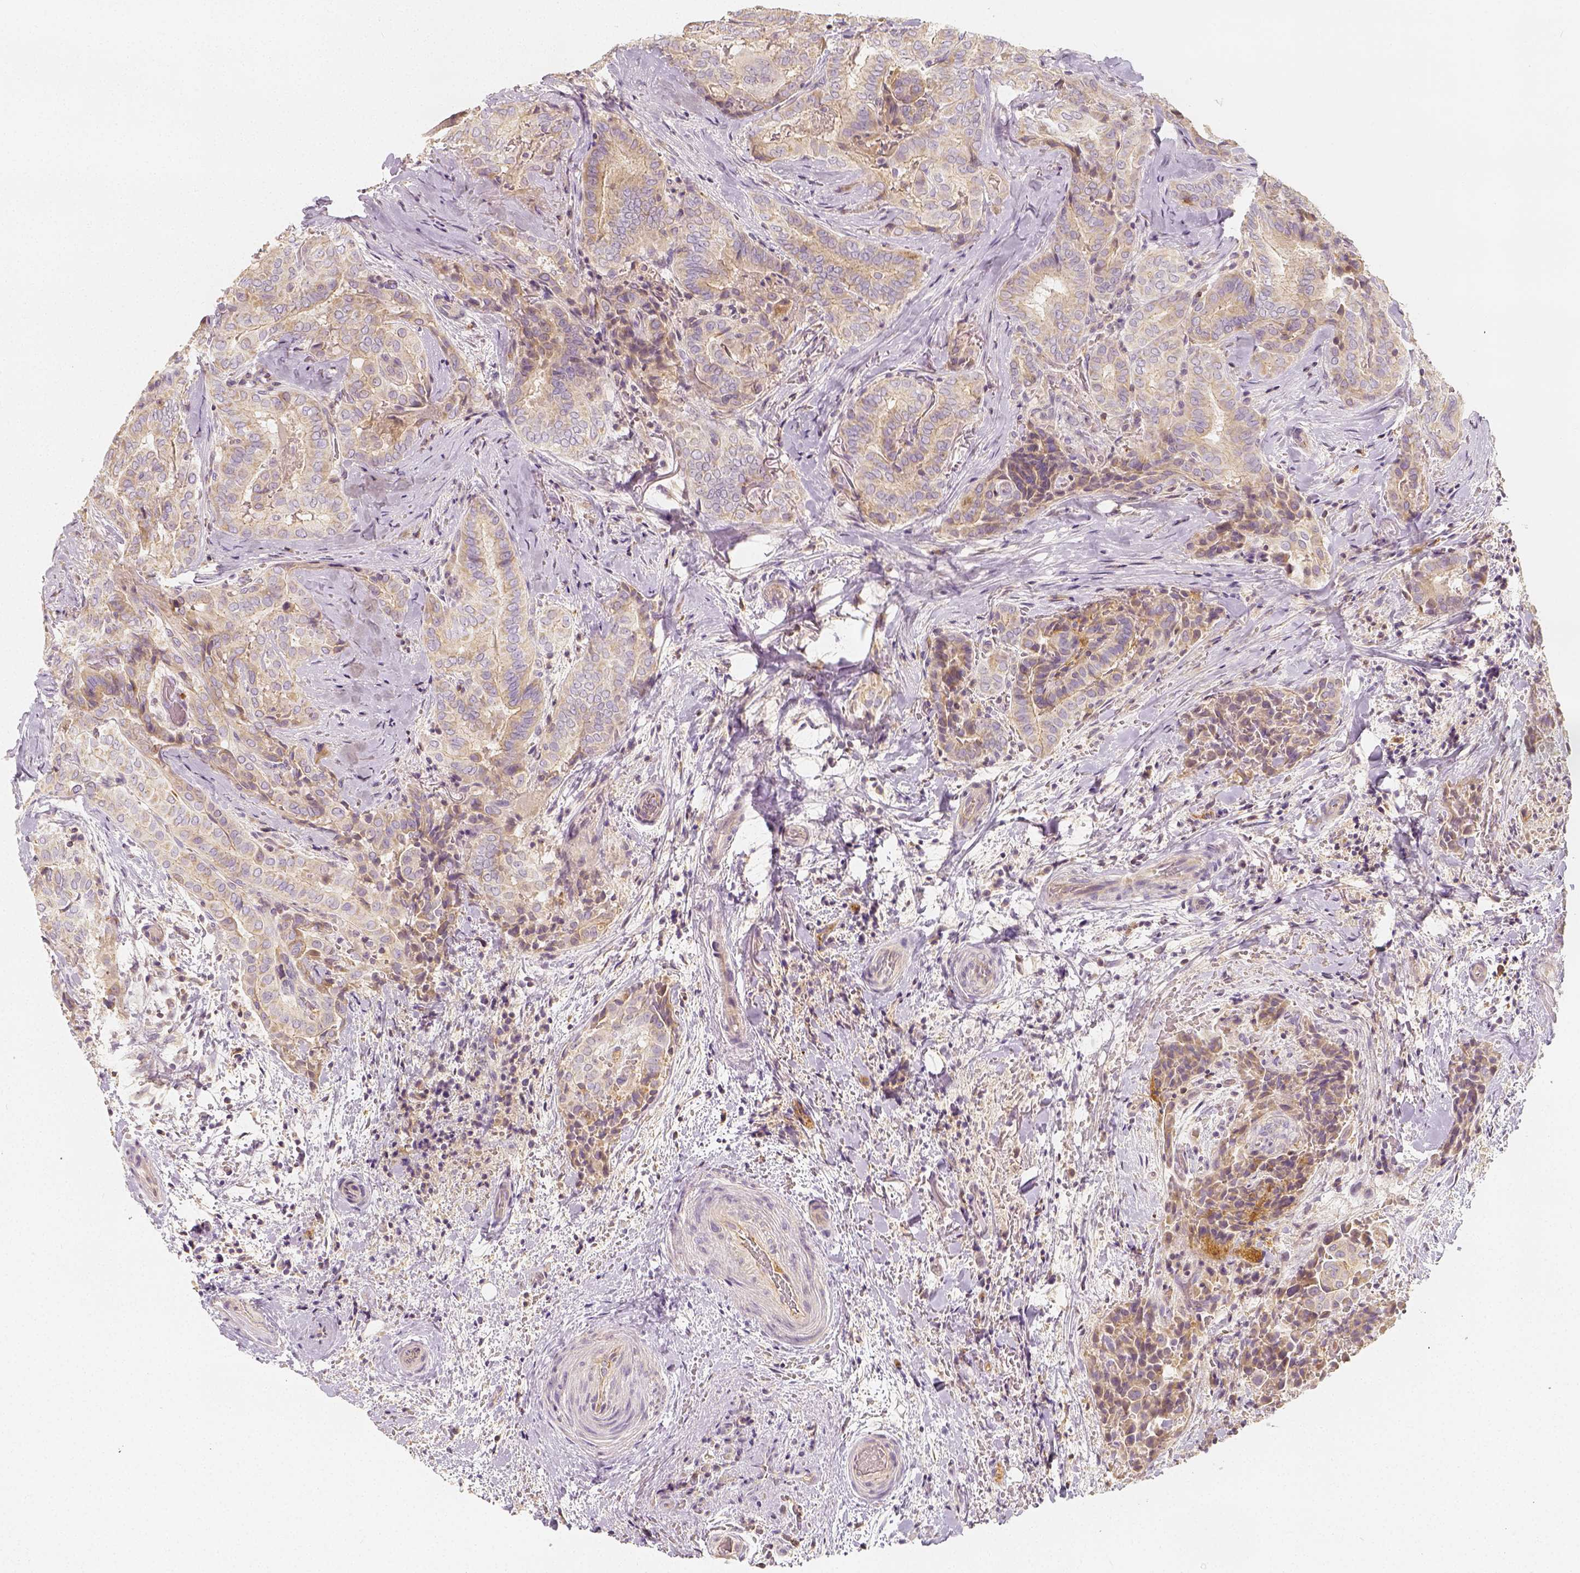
{"staining": {"intensity": "weak", "quantity": ">75%", "location": "cytoplasmic/membranous"}, "tissue": "thyroid cancer", "cell_type": "Tumor cells", "image_type": "cancer", "snomed": [{"axis": "morphology", "description": "Papillary adenocarcinoma, NOS"}, {"axis": "topography", "description": "Thyroid gland"}], "caption": "Brown immunohistochemical staining in human thyroid cancer displays weak cytoplasmic/membranous positivity in about >75% of tumor cells. (Stains: DAB (3,3'-diaminobenzidine) in brown, nuclei in blue, Microscopy: brightfield microscopy at high magnification).", "gene": "PTPRJ", "patient": {"sex": "female", "age": 61}}